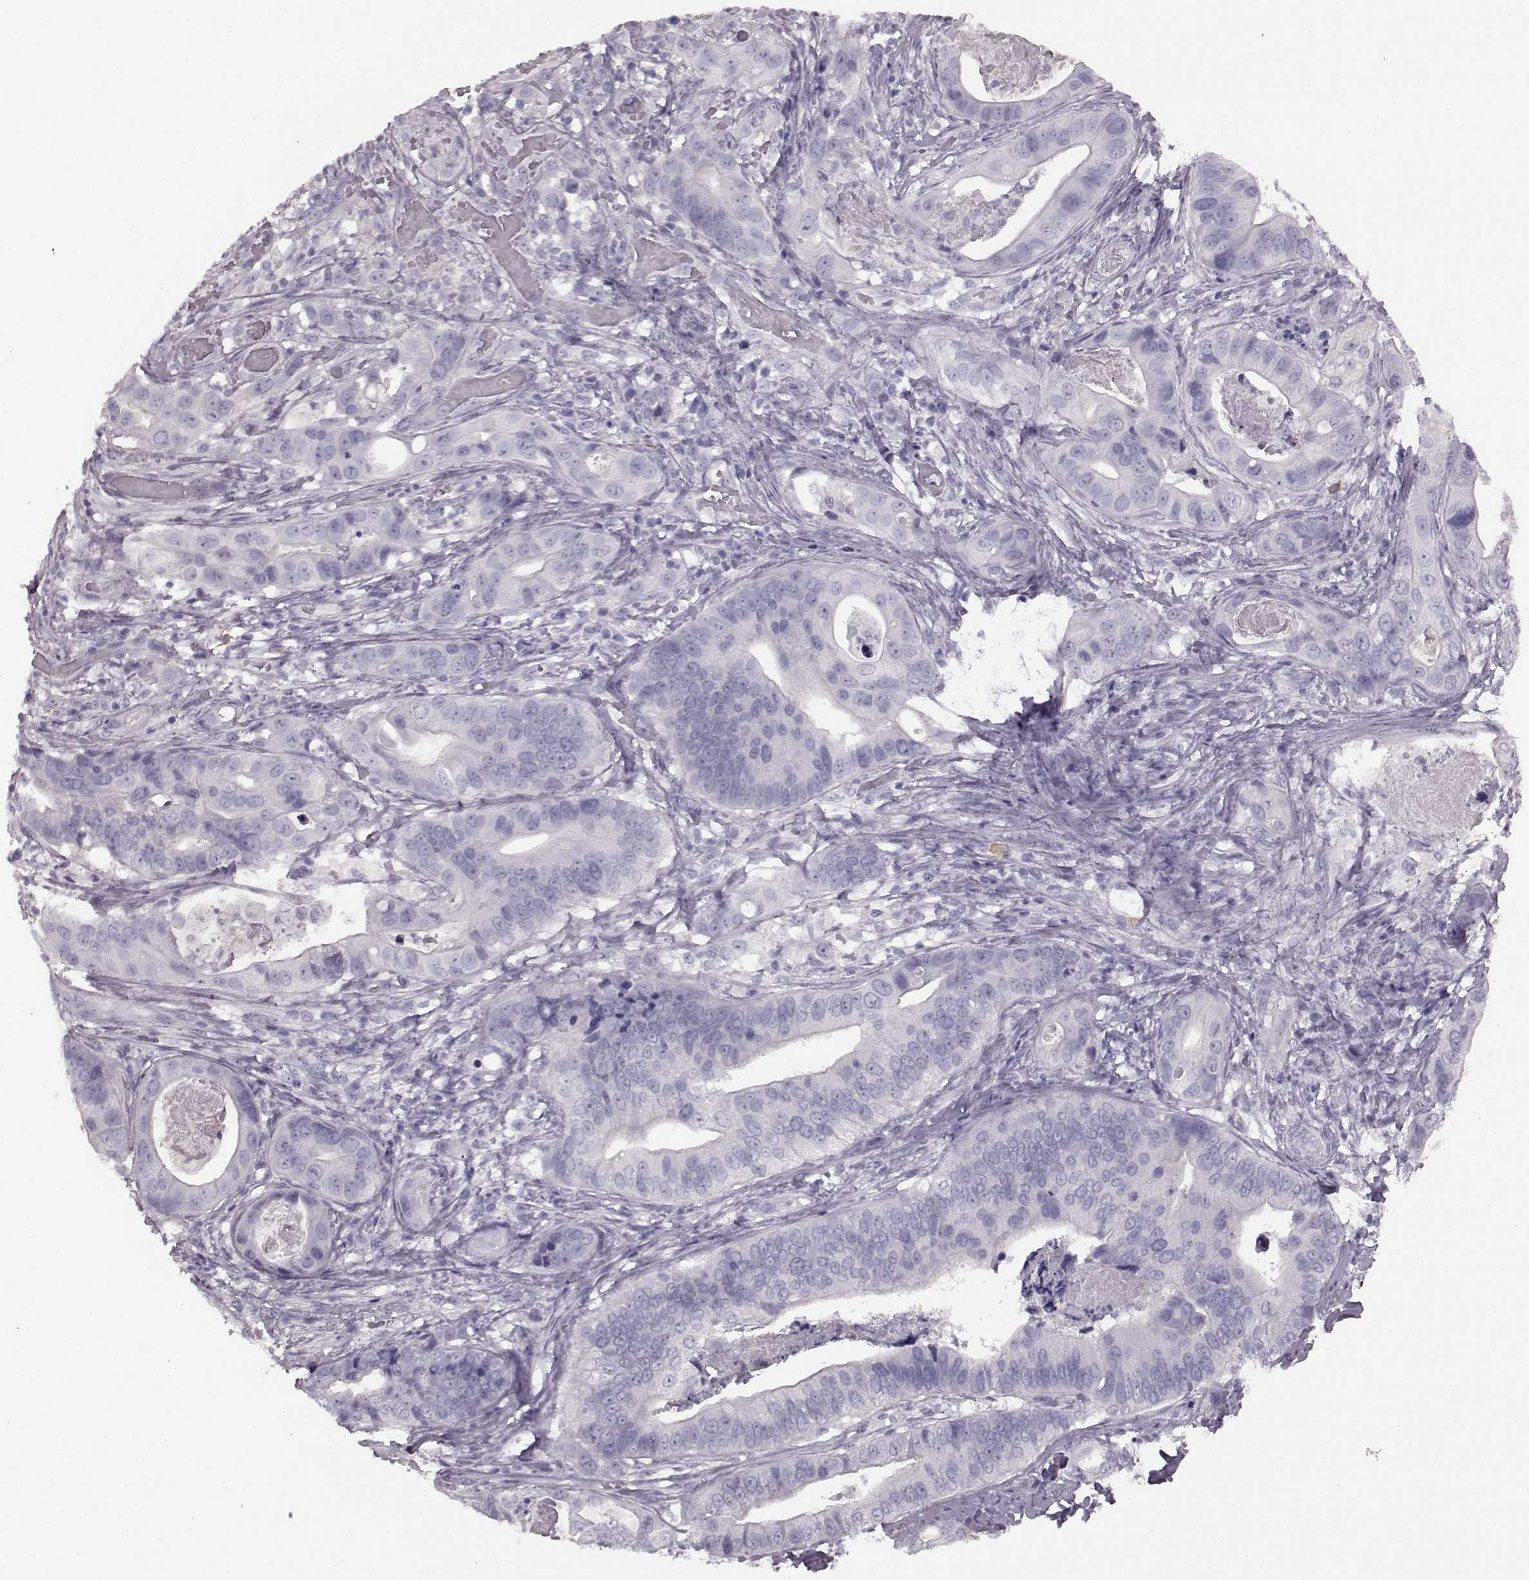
{"staining": {"intensity": "negative", "quantity": "none", "location": "none"}, "tissue": "stomach cancer", "cell_type": "Tumor cells", "image_type": "cancer", "snomed": [{"axis": "morphology", "description": "Adenocarcinoma, NOS"}, {"axis": "topography", "description": "Stomach"}], "caption": "Immunohistochemistry (IHC) of stomach cancer reveals no expression in tumor cells. (DAB immunohistochemistry with hematoxylin counter stain).", "gene": "PRPH2", "patient": {"sex": "male", "age": 84}}